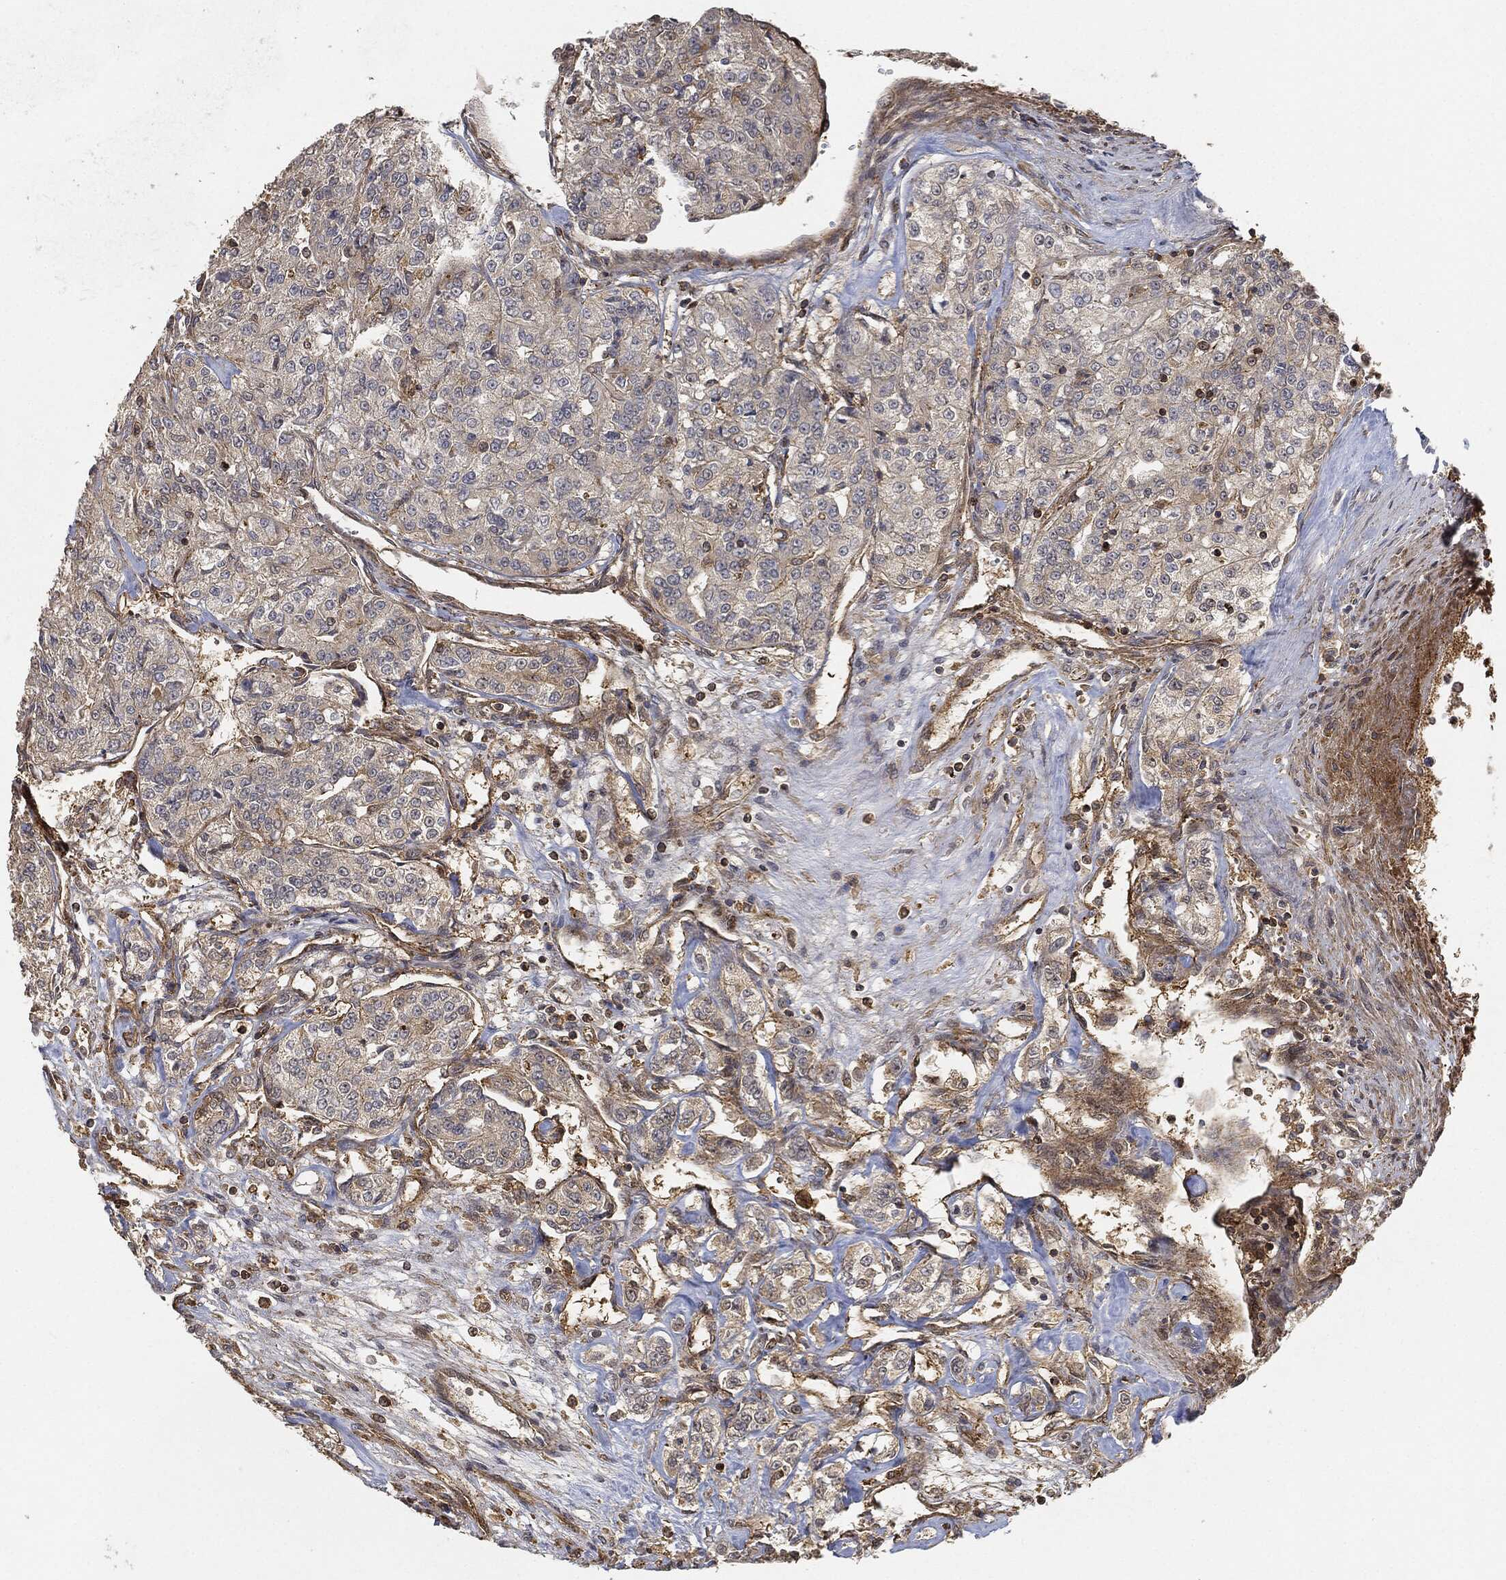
{"staining": {"intensity": "moderate", "quantity": "<25%", "location": "cytoplasmic/membranous"}, "tissue": "renal cancer", "cell_type": "Tumor cells", "image_type": "cancer", "snomed": [{"axis": "morphology", "description": "Adenocarcinoma, NOS"}, {"axis": "topography", "description": "Kidney"}], "caption": "The immunohistochemical stain highlights moderate cytoplasmic/membranous expression in tumor cells of renal adenocarcinoma tissue.", "gene": "TPT1", "patient": {"sex": "female", "age": 63}}